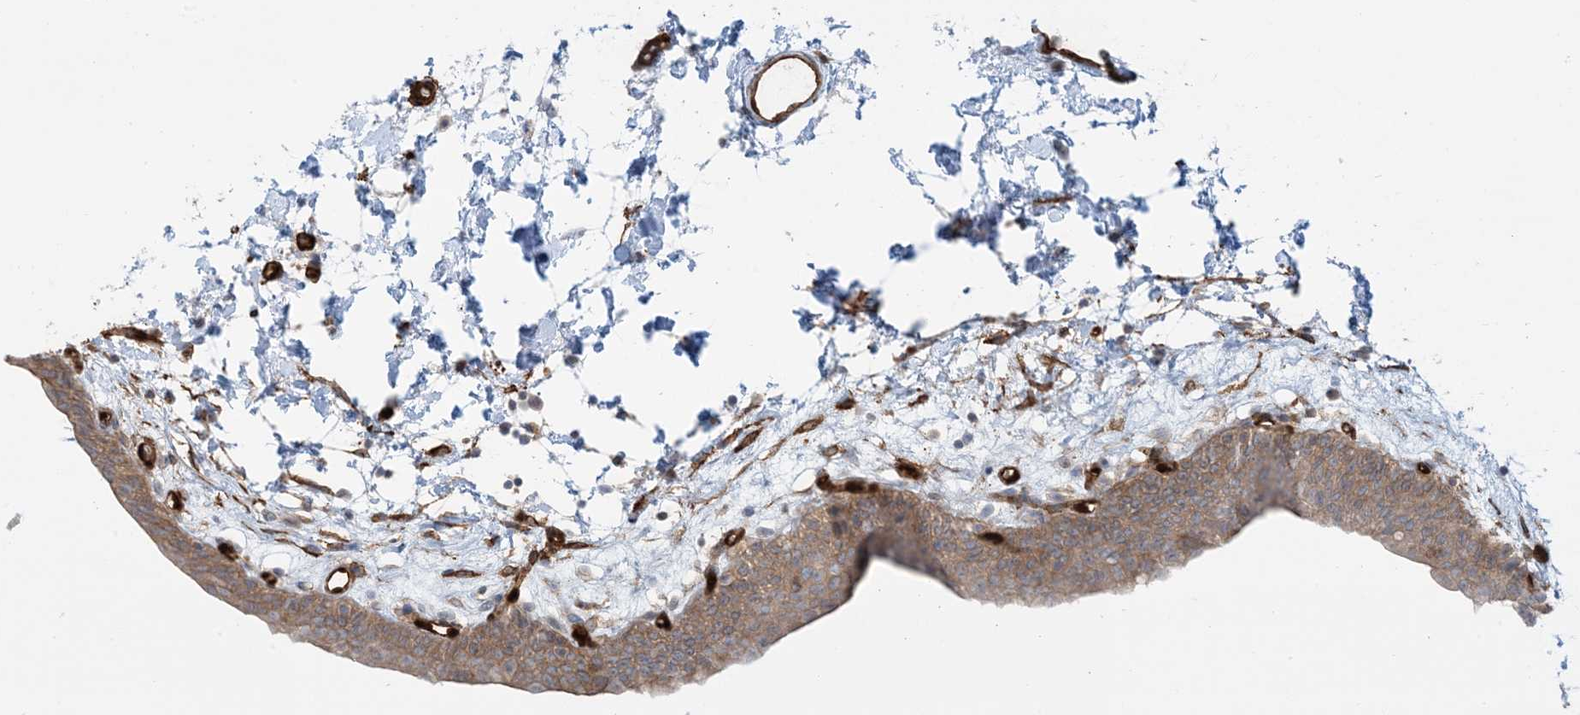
{"staining": {"intensity": "moderate", "quantity": ">75%", "location": "cytoplasmic/membranous"}, "tissue": "urinary bladder", "cell_type": "Urothelial cells", "image_type": "normal", "snomed": [{"axis": "morphology", "description": "Normal tissue, NOS"}, {"axis": "topography", "description": "Urinary bladder"}], "caption": "This is an image of immunohistochemistry (IHC) staining of normal urinary bladder, which shows moderate expression in the cytoplasmic/membranous of urothelial cells.", "gene": "PPM1F", "patient": {"sex": "male", "age": 83}}